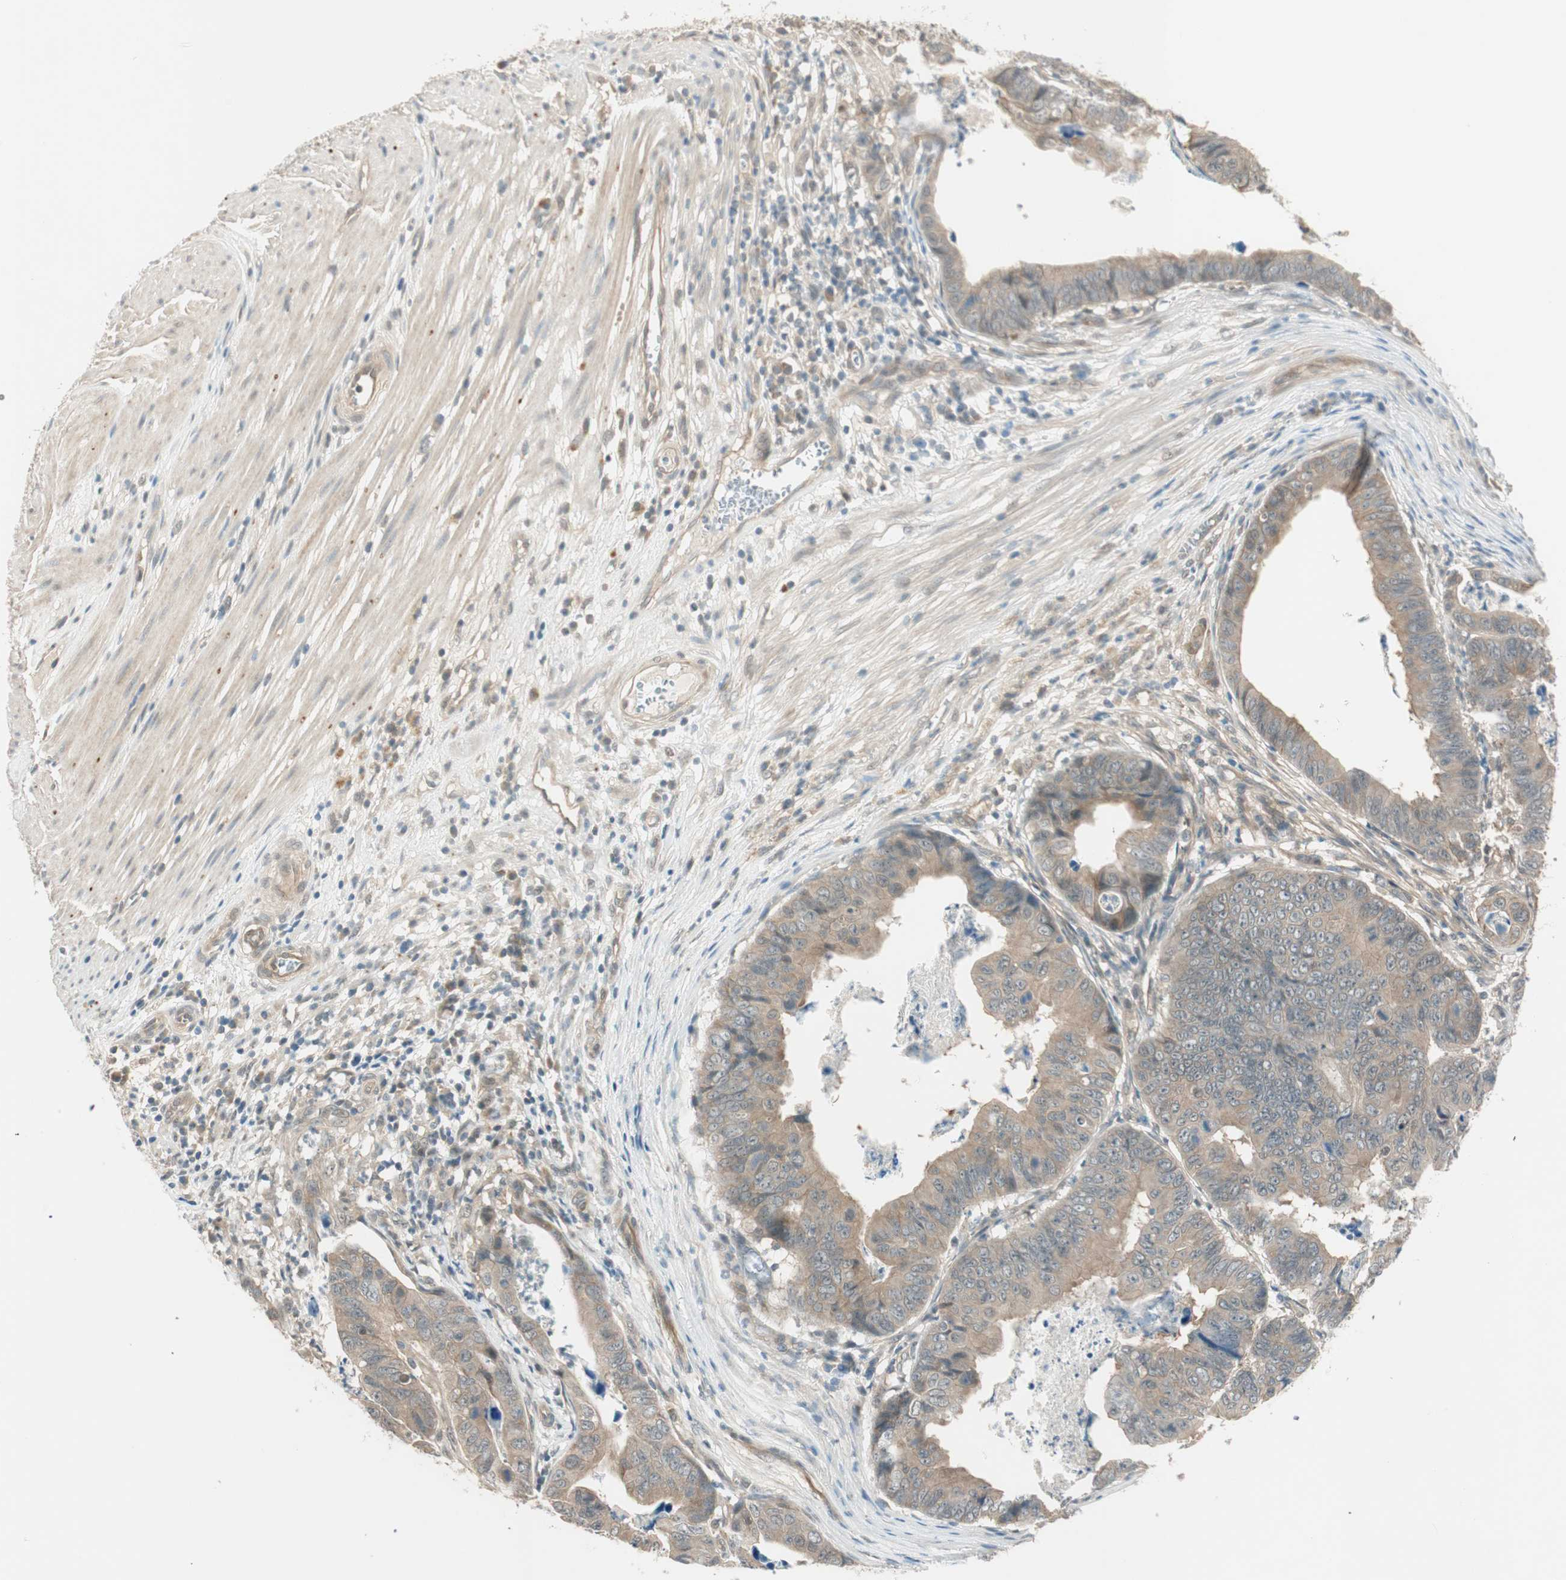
{"staining": {"intensity": "weak", "quantity": ">75%", "location": "cytoplasmic/membranous"}, "tissue": "stomach cancer", "cell_type": "Tumor cells", "image_type": "cancer", "snomed": [{"axis": "morphology", "description": "Adenocarcinoma, NOS"}, {"axis": "topography", "description": "Stomach, lower"}], "caption": "High-magnification brightfield microscopy of adenocarcinoma (stomach) stained with DAB (brown) and counterstained with hematoxylin (blue). tumor cells exhibit weak cytoplasmic/membranous expression is appreciated in about>75% of cells.", "gene": "PSMD8", "patient": {"sex": "male", "age": 77}}